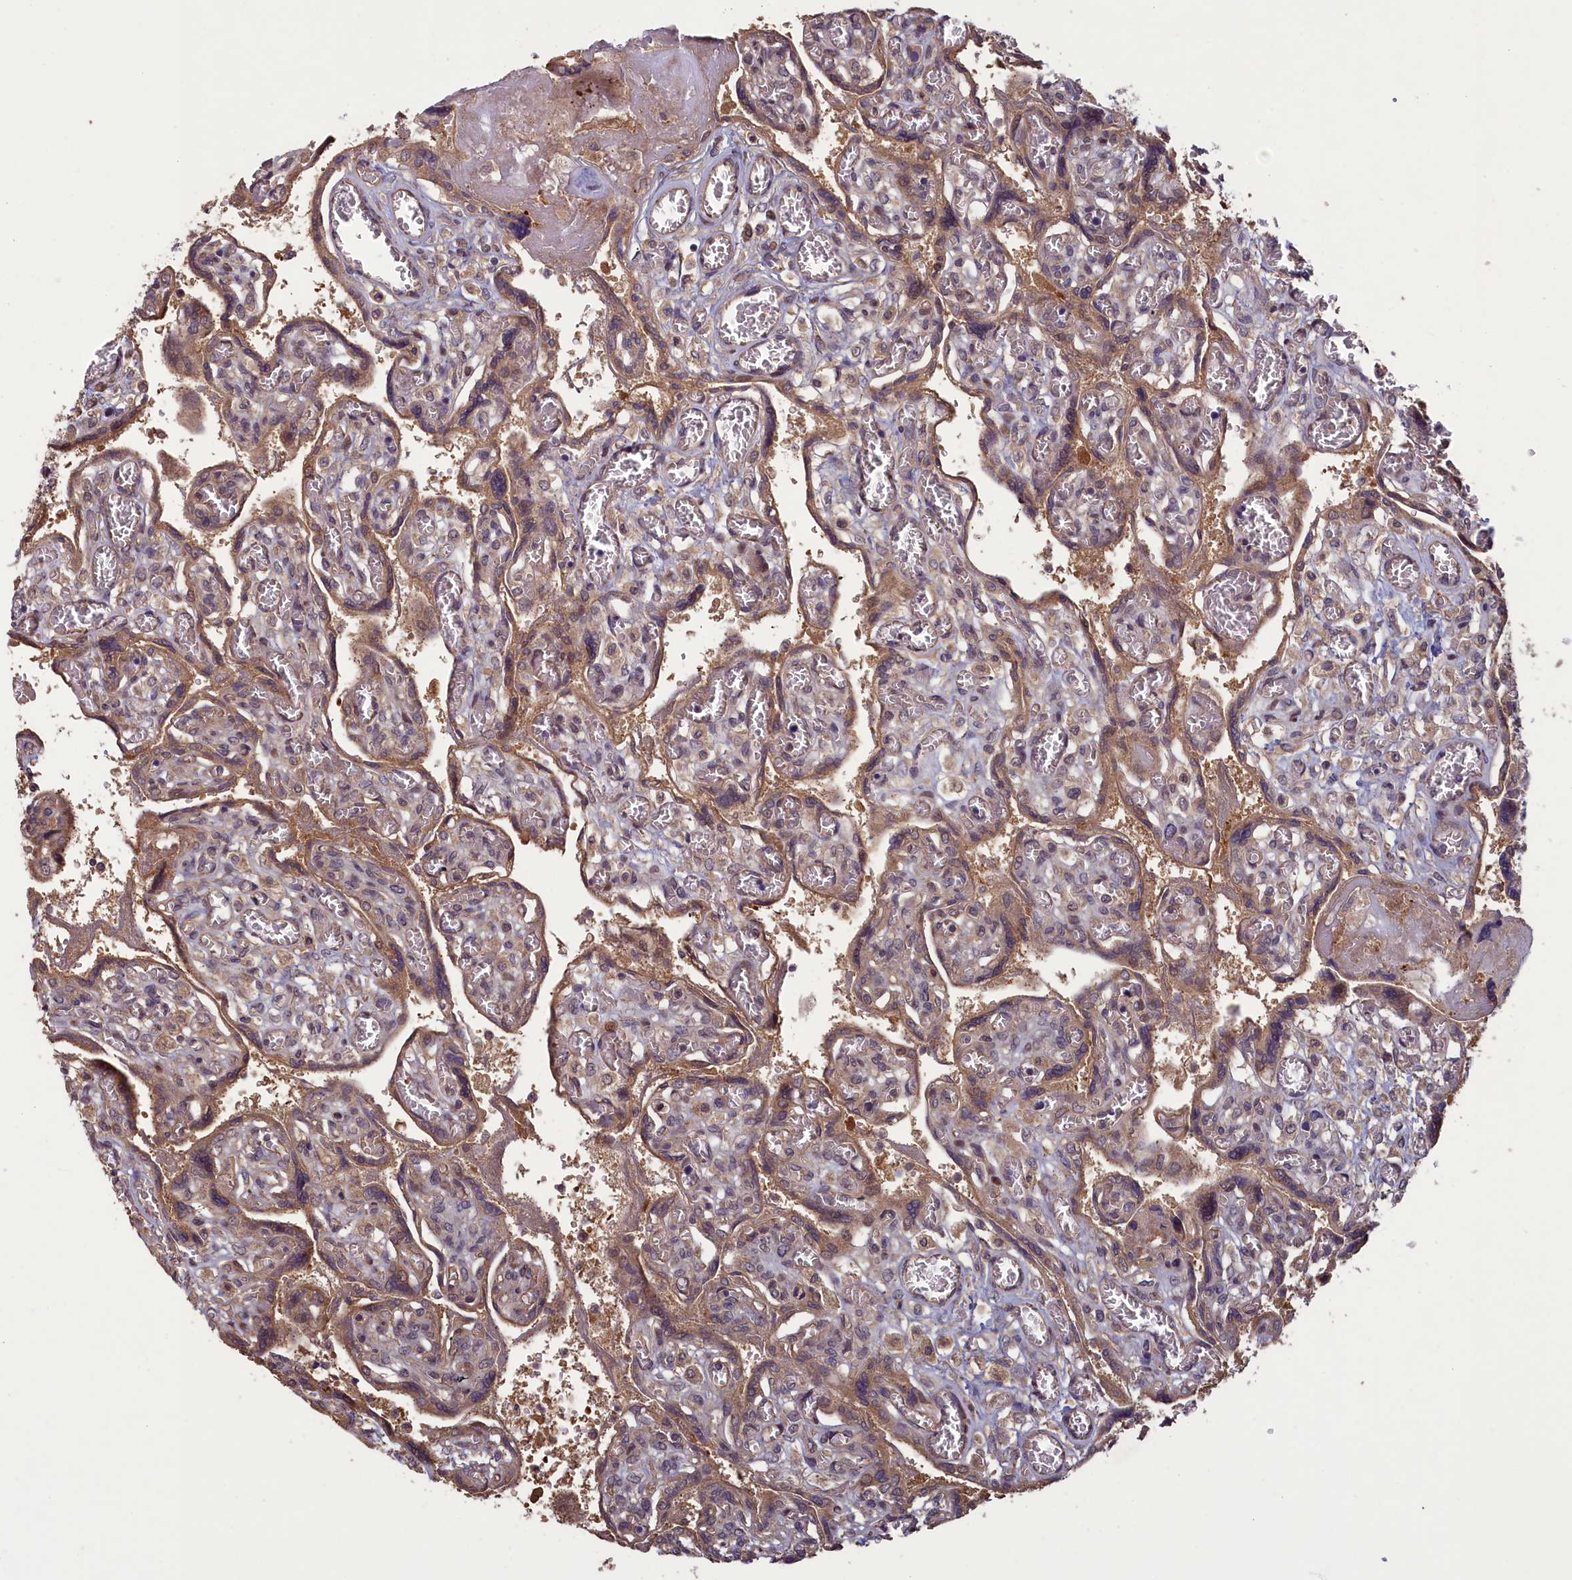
{"staining": {"intensity": "moderate", "quantity": ">75%", "location": "cytoplasmic/membranous"}, "tissue": "placenta", "cell_type": "Trophoblastic cells", "image_type": "normal", "snomed": [{"axis": "morphology", "description": "Normal tissue, NOS"}, {"axis": "topography", "description": "Placenta"}], "caption": "This is an image of immunohistochemistry (IHC) staining of unremarkable placenta, which shows moderate positivity in the cytoplasmic/membranous of trophoblastic cells.", "gene": "CIAO2B", "patient": {"sex": "female", "age": 39}}